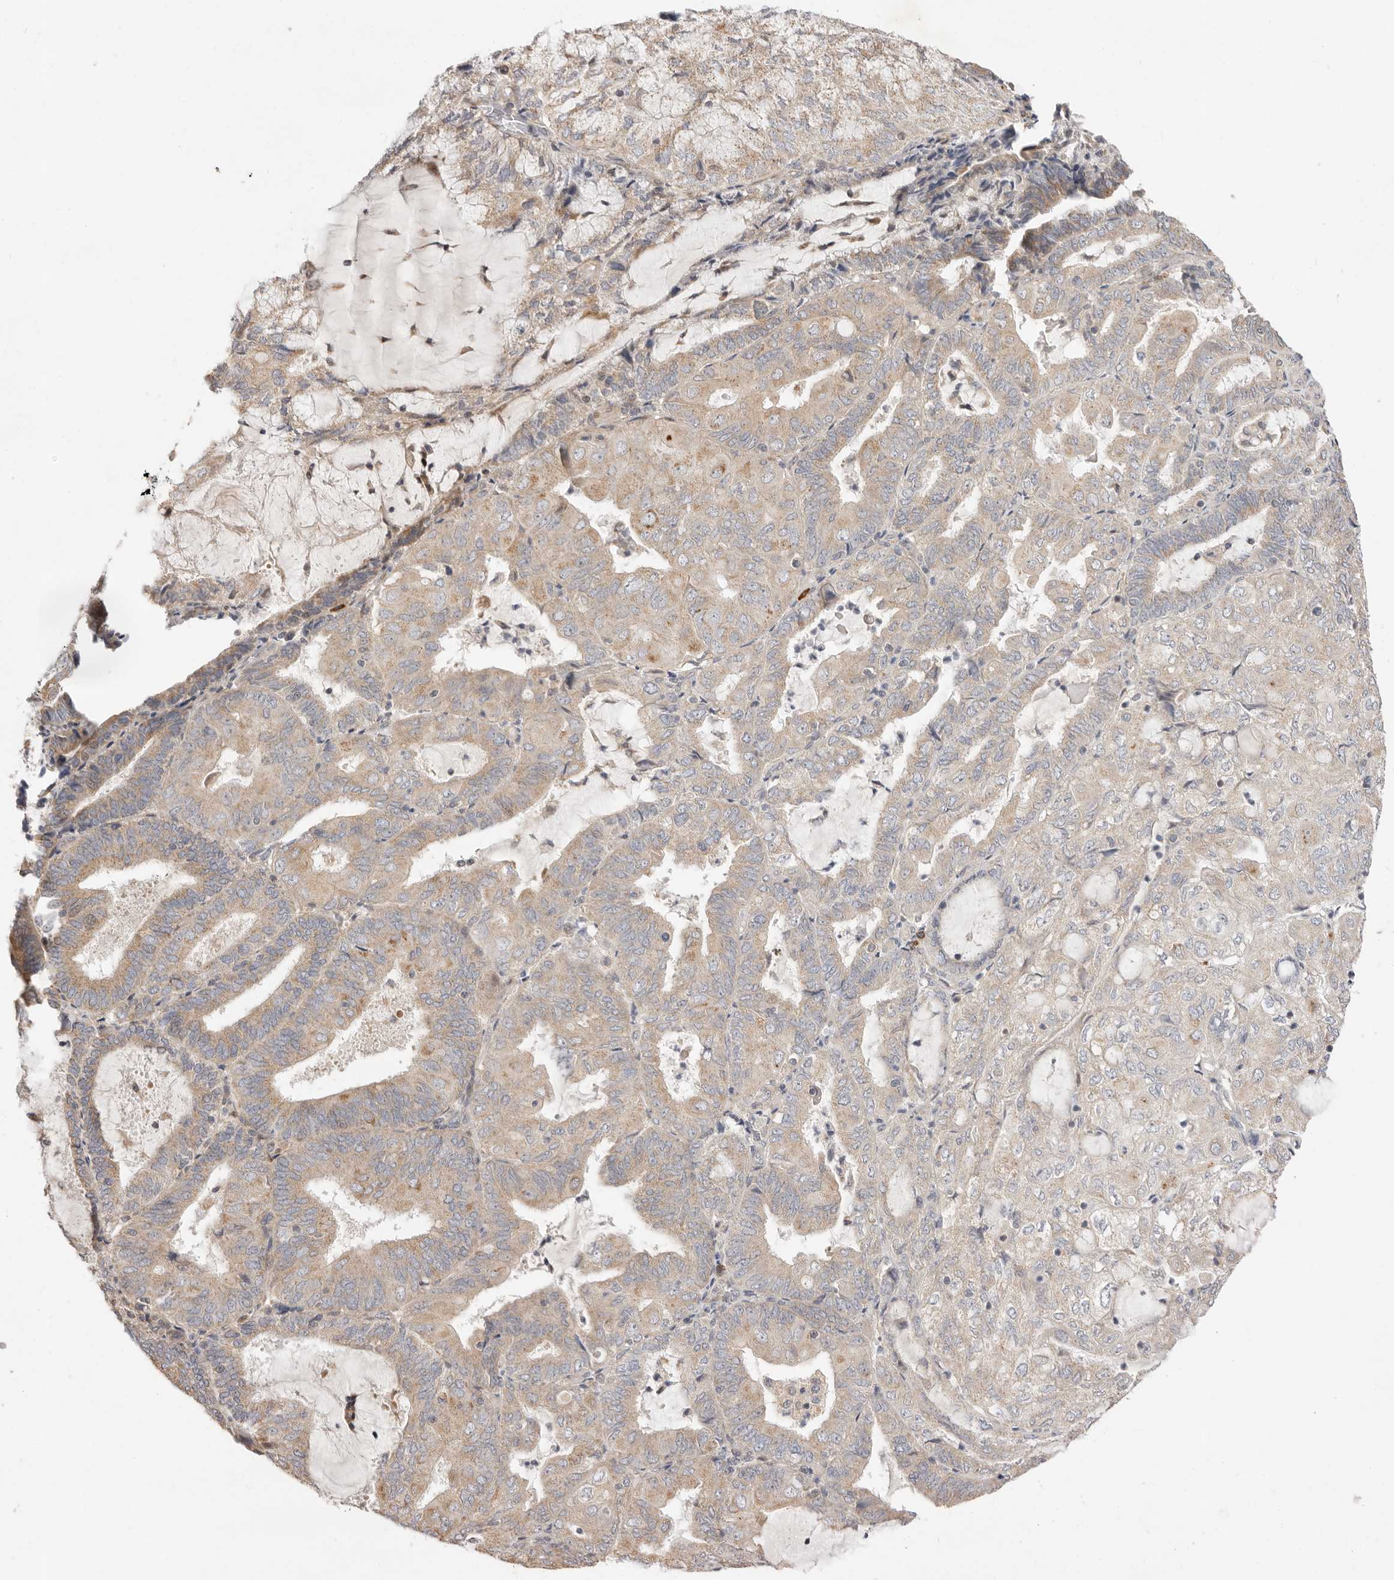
{"staining": {"intensity": "weak", "quantity": ">75%", "location": "cytoplasmic/membranous"}, "tissue": "endometrial cancer", "cell_type": "Tumor cells", "image_type": "cancer", "snomed": [{"axis": "morphology", "description": "Adenocarcinoma, NOS"}, {"axis": "topography", "description": "Endometrium"}], "caption": "A brown stain highlights weak cytoplasmic/membranous expression of a protein in endometrial cancer (adenocarcinoma) tumor cells.", "gene": "USH1C", "patient": {"sex": "female", "age": 81}}